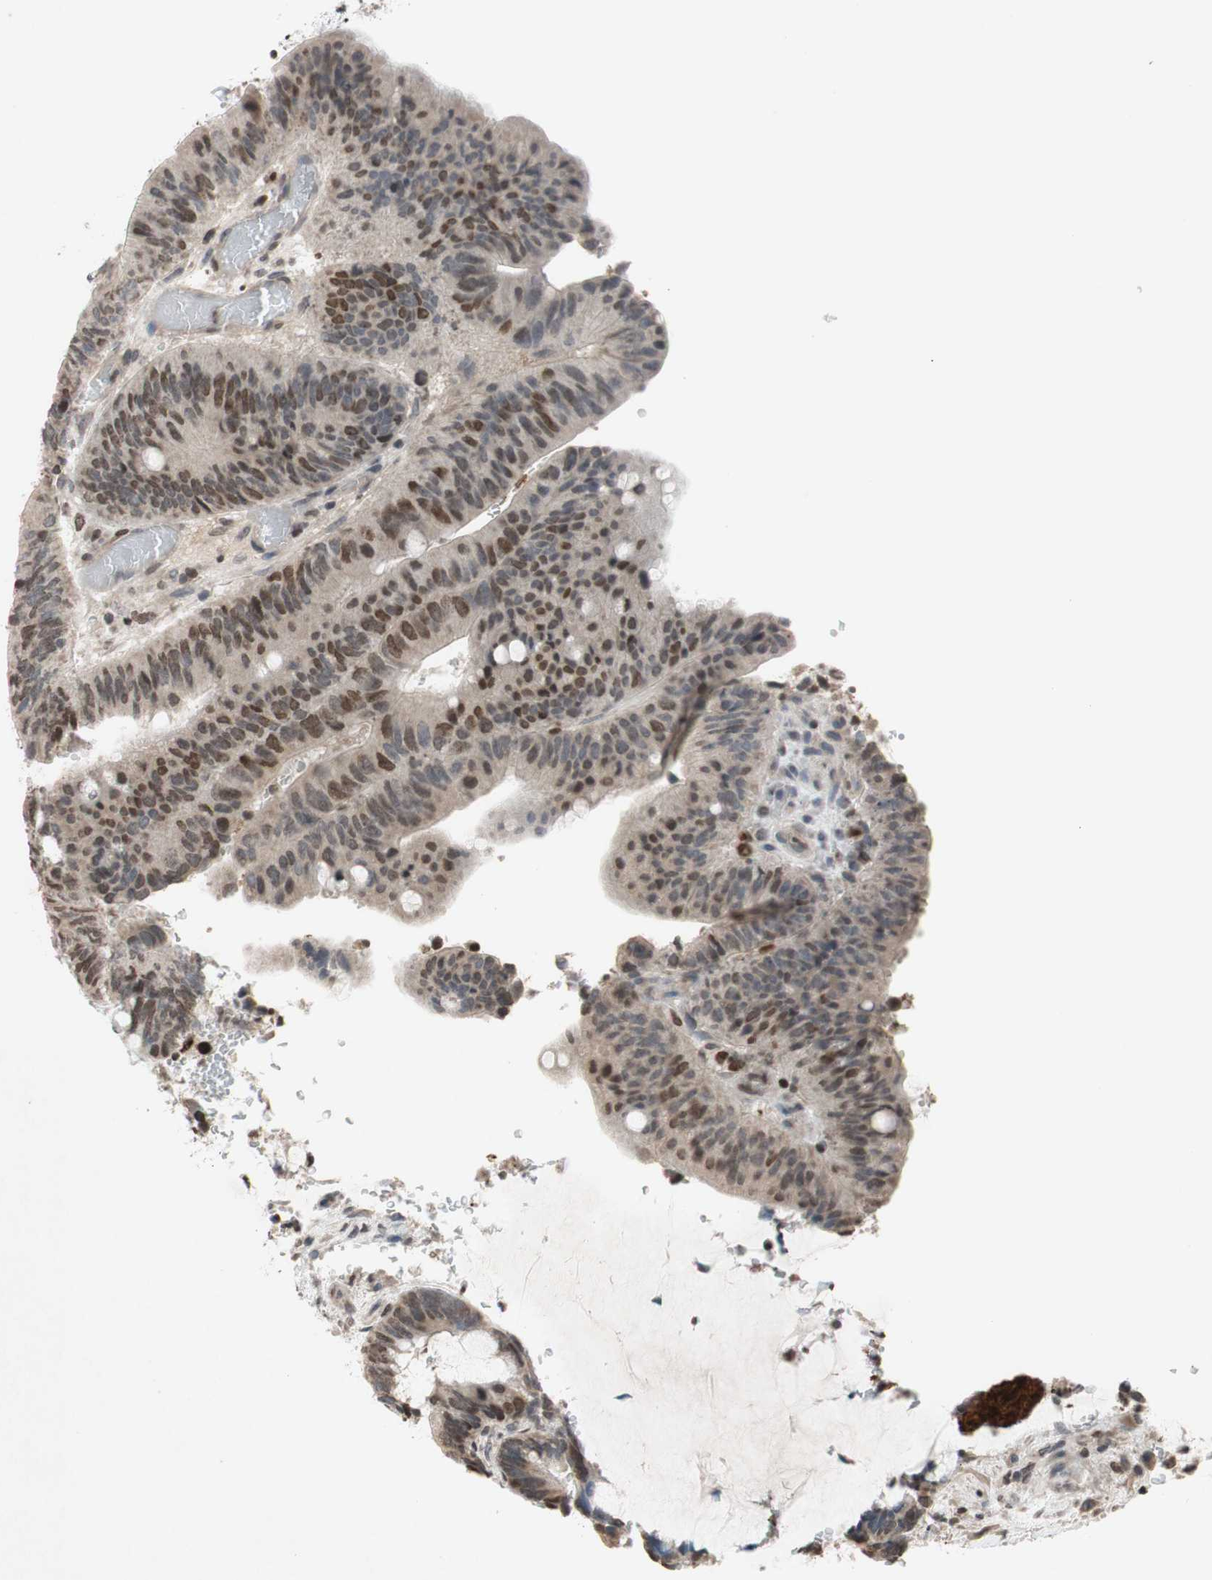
{"staining": {"intensity": "moderate", "quantity": "25%-75%", "location": "nuclear"}, "tissue": "colorectal cancer", "cell_type": "Tumor cells", "image_type": "cancer", "snomed": [{"axis": "morphology", "description": "Normal tissue, NOS"}, {"axis": "morphology", "description": "Adenocarcinoma, NOS"}, {"axis": "topography", "description": "Rectum"}, {"axis": "topography", "description": "Peripheral nerve tissue"}], "caption": "Immunohistochemical staining of human colorectal cancer (adenocarcinoma) shows moderate nuclear protein expression in approximately 25%-75% of tumor cells. (Stains: DAB in brown, nuclei in blue, Microscopy: brightfield microscopy at high magnification).", "gene": "MCM6", "patient": {"sex": "male", "age": 92}}